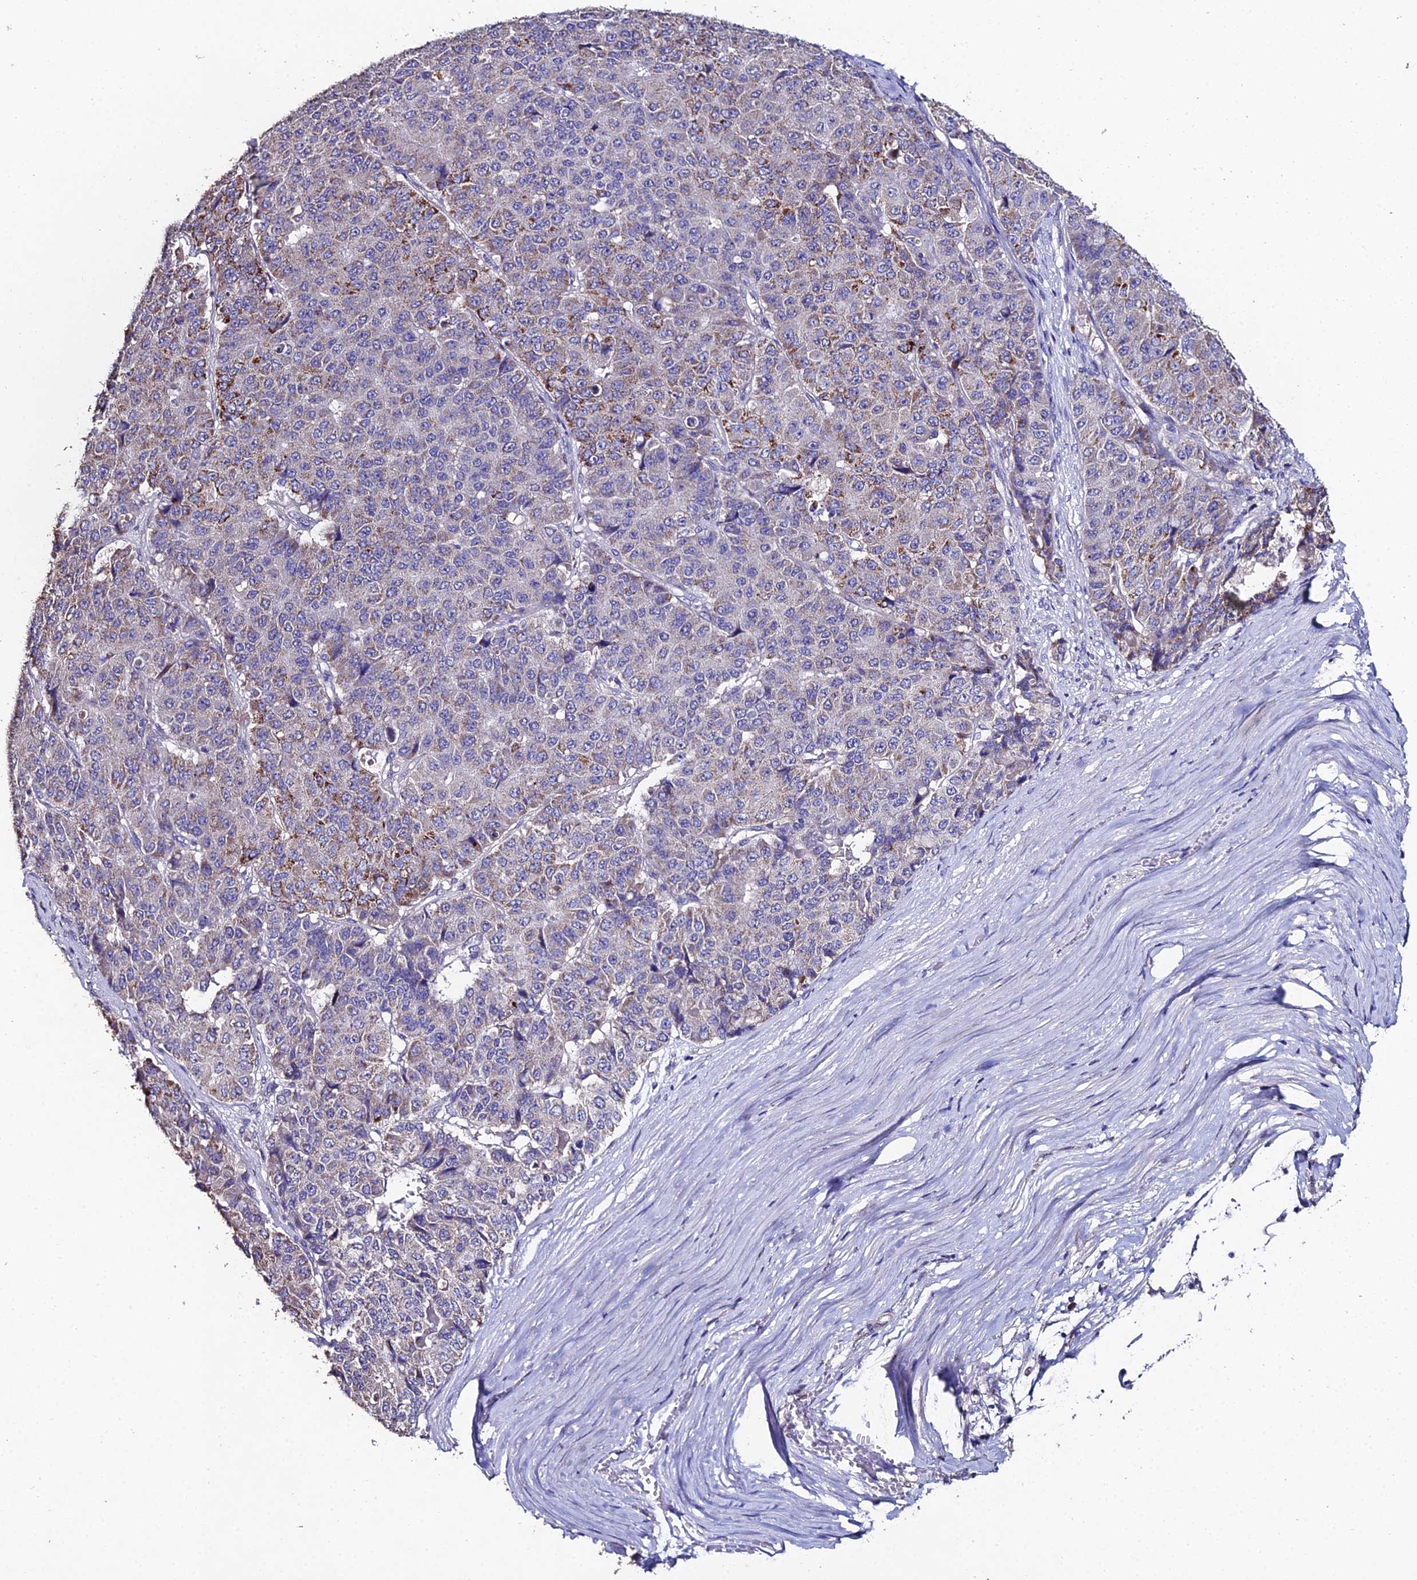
{"staining": {"intensity": "moderate", "quantity": "<25%", "location": "cytoplasmic/membranous"}, "tissue": "pancreatic cancer", "cell_type": "Tumor cells", "image_type": "cancer", "snomed": [{"axis": "morphology", "description": "Adenocarcinoma, NOS"}, {"axis": "topography", "description": "Pancreas"}], "caption": "Pancreatic adenocarcinoma was stained to show a protein in brown. There is low levels of moderate cytoplasmic/membranous expression in about <25% of tumor cells.", "gene": "ESRRG", "patient": {"sex": "male", "age": 50}}